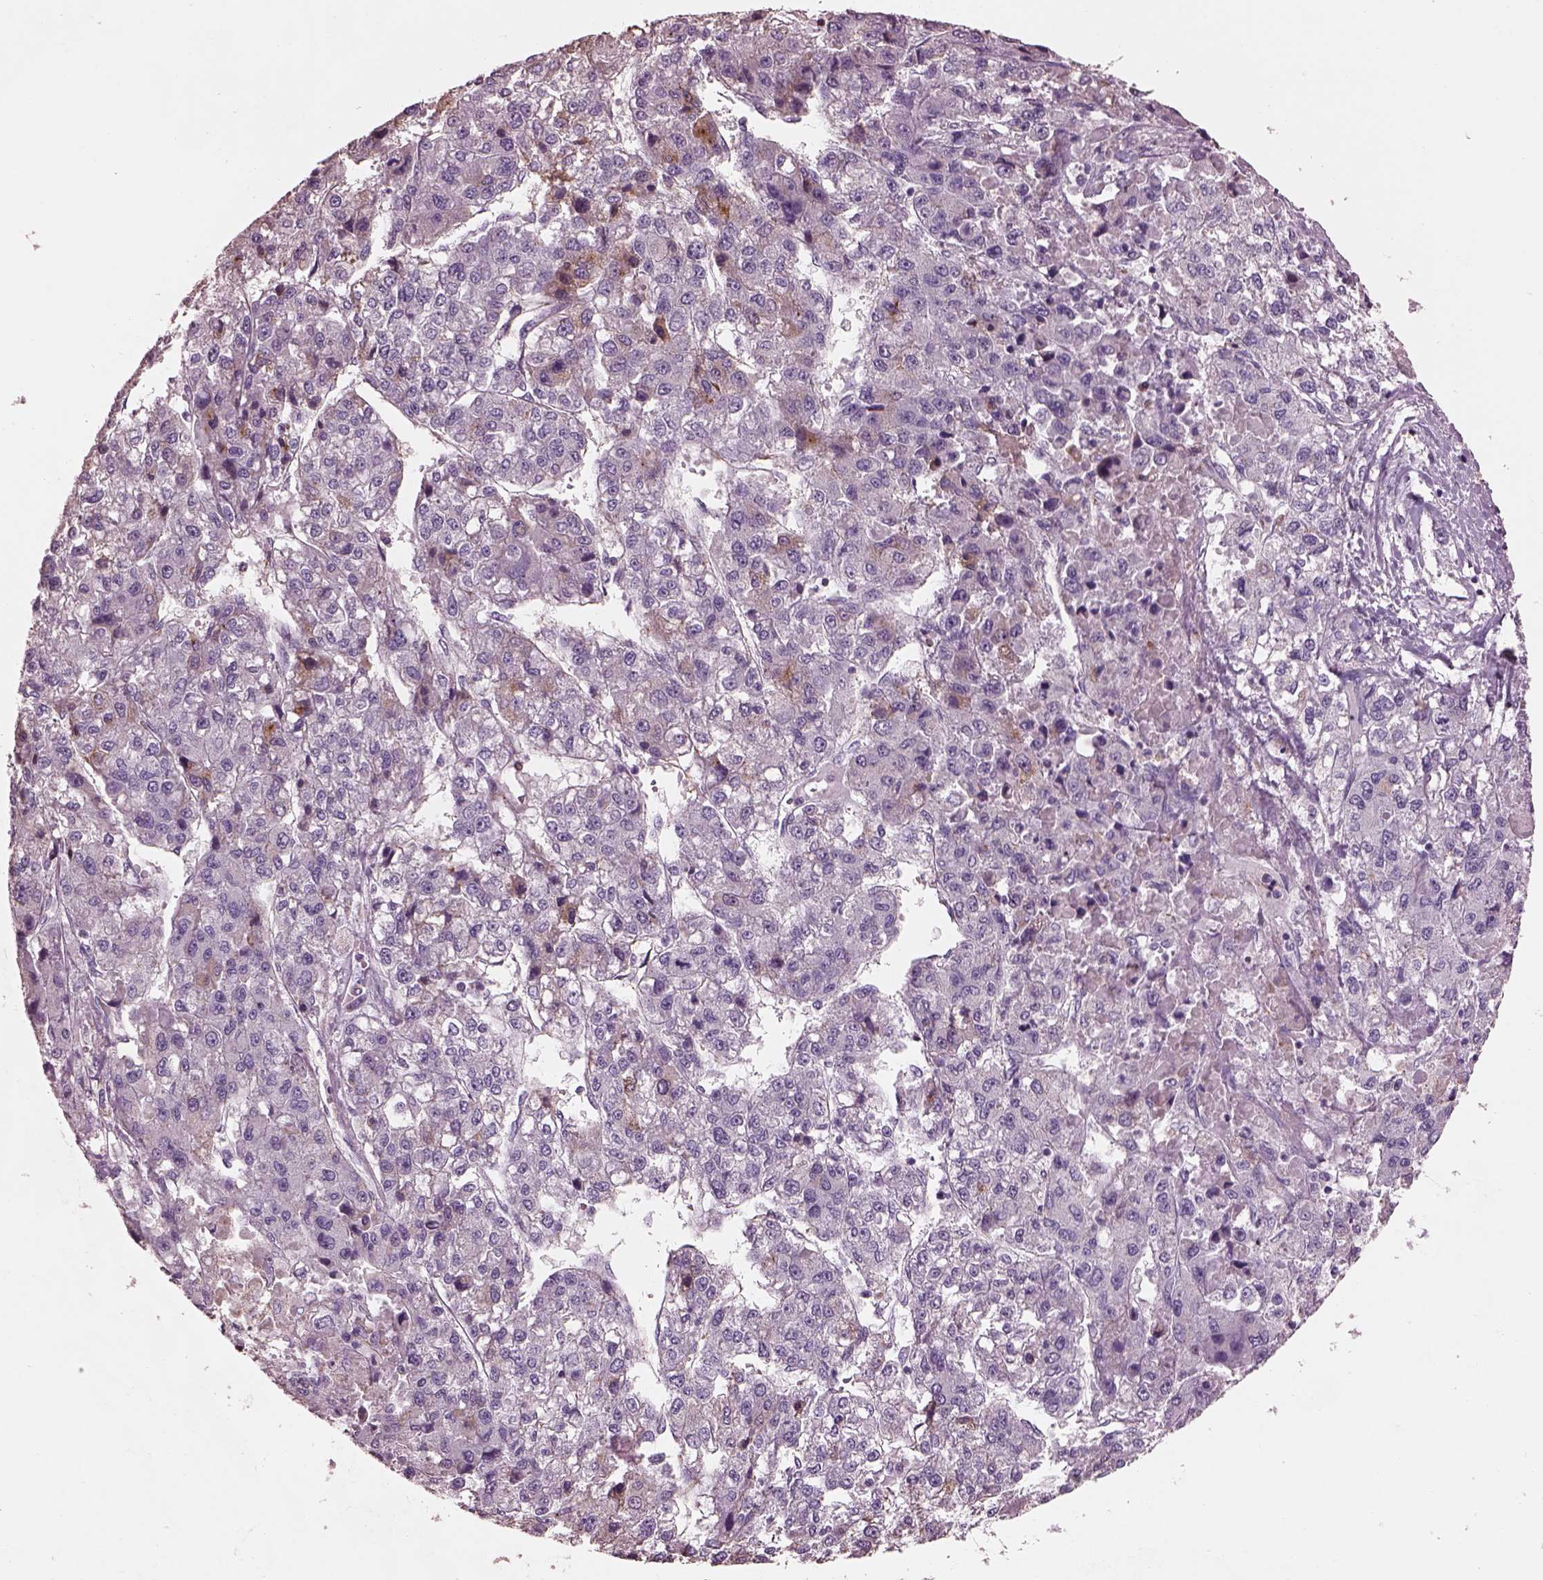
{"staining": {"intensity": "negative", "quantity": "none", "location": "none"}, "tissue": "liver cancer", "cell_type": "Tumor cells", "image_type": "cancer", "snomed": [{"axis": "morphology", "description": "Carcinoma, Hepatocellular, NOS"}, {"axis": "topography", "description": "Liver"}], "caption": "Immunohistochemistry histopathology image of neoplastic tissue: liver cancer stained with DAB shows no significant protein expression in tumor cells. (Stains: DAB IHC with hematoxylin counter stain, Microscopy: brightfield microscopy at high magnification).", "gene": "SRI", "patient": {"sex": "male", "age": 56}}